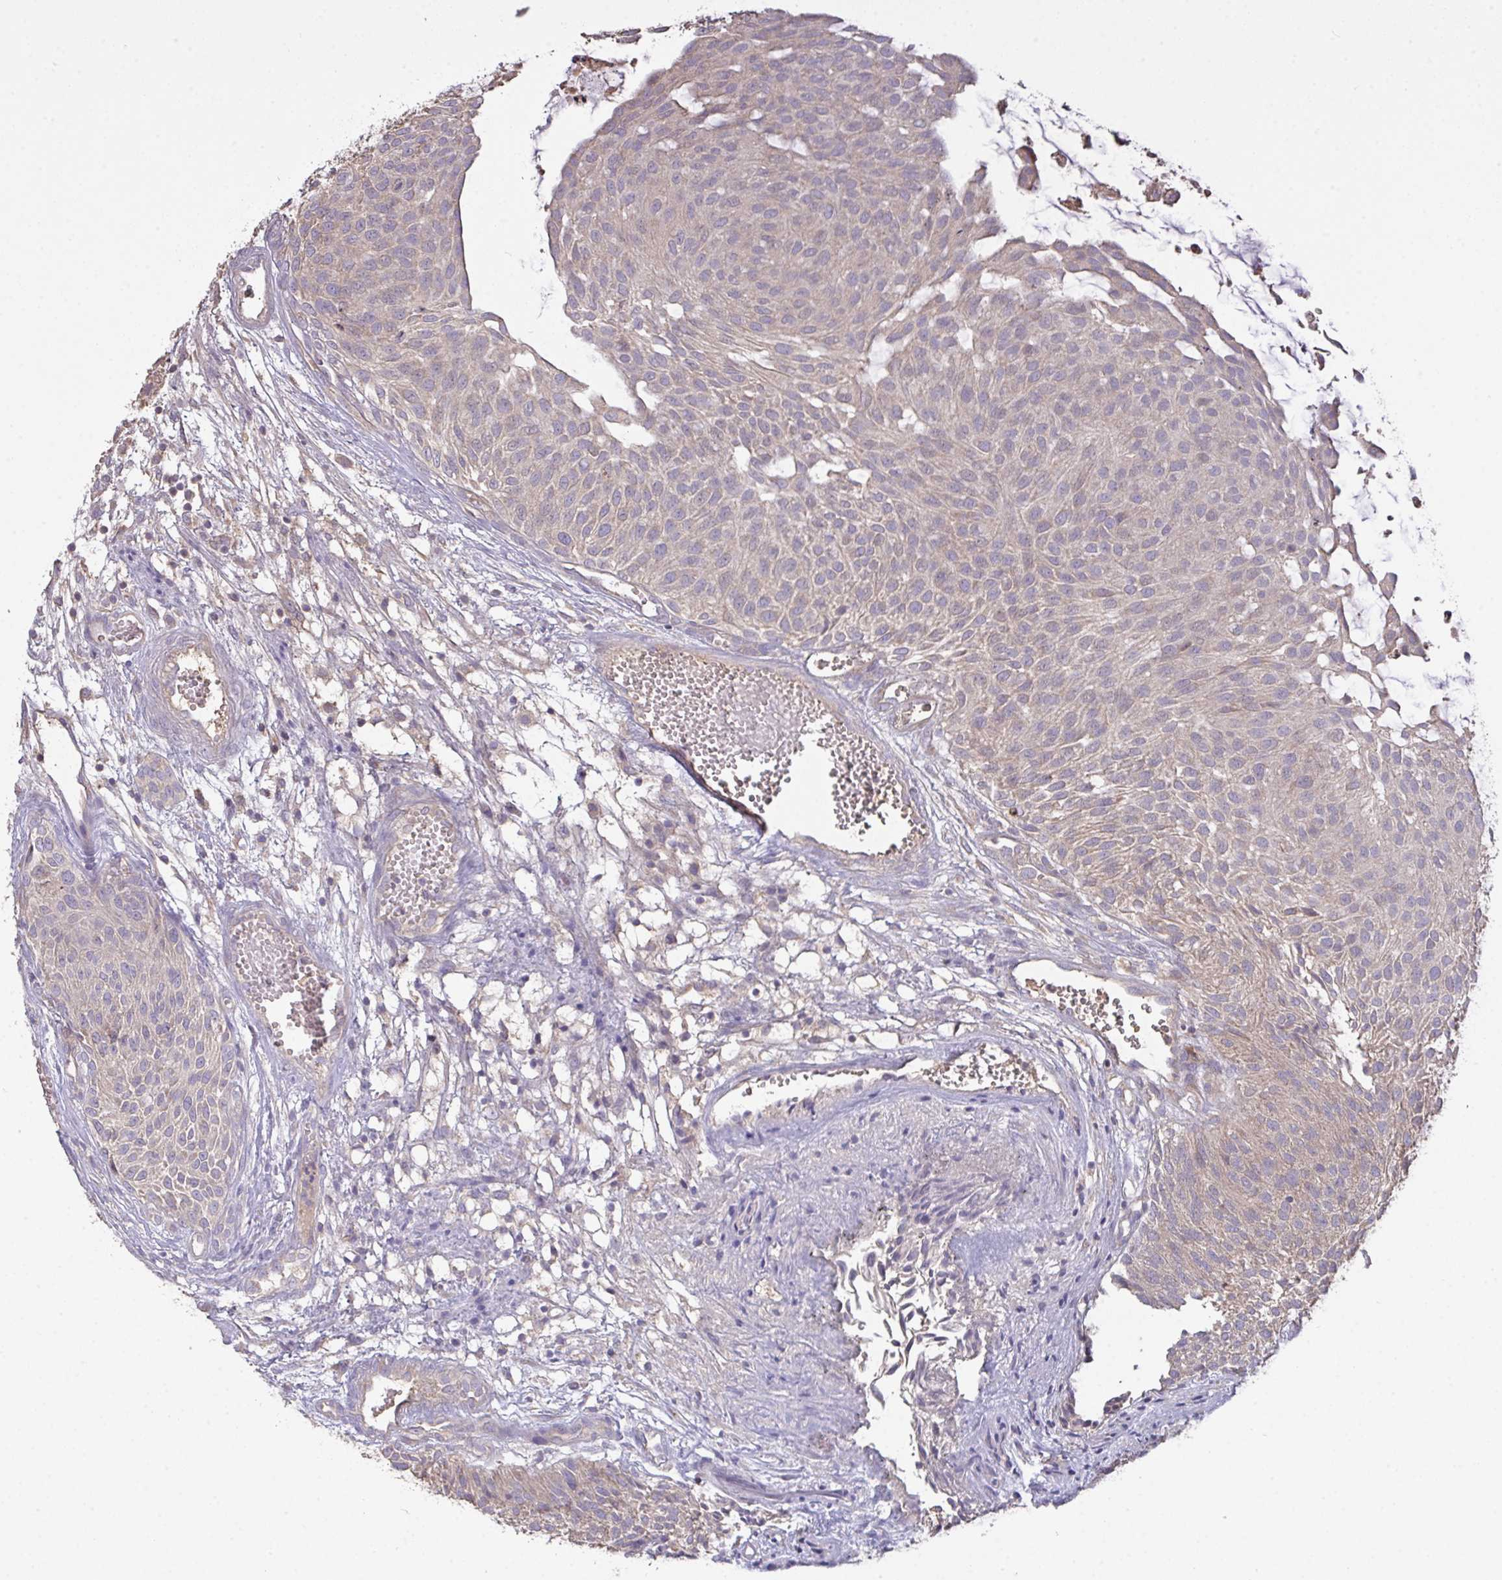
{"staining": {"intensity": "weak", "quantity": "25%-75%", "location": "cytoplasmic/membranous"}, "tissue": "urothelial cancer", "cell_type": "Tumor cells", "image_type": "cancer", "snomed": [{"axis": "morphology", "description": "Urothelial carcinoma, NOS"}, {"axis": "topography", "description": "Urinary bladder"}], "caption": "Transitional cell carcinoma stained with DAB immunohistochemistry exhibits low levels of weak cytoplasmic/membranous positivity in about 25%-75% of tumor cells. (DAB (3,3'-diaminobenzidine) IHC with brightfield microscopy, high magnification).", "gene": "ZNF581", "patient": {"sex": "male", "age": 84}}